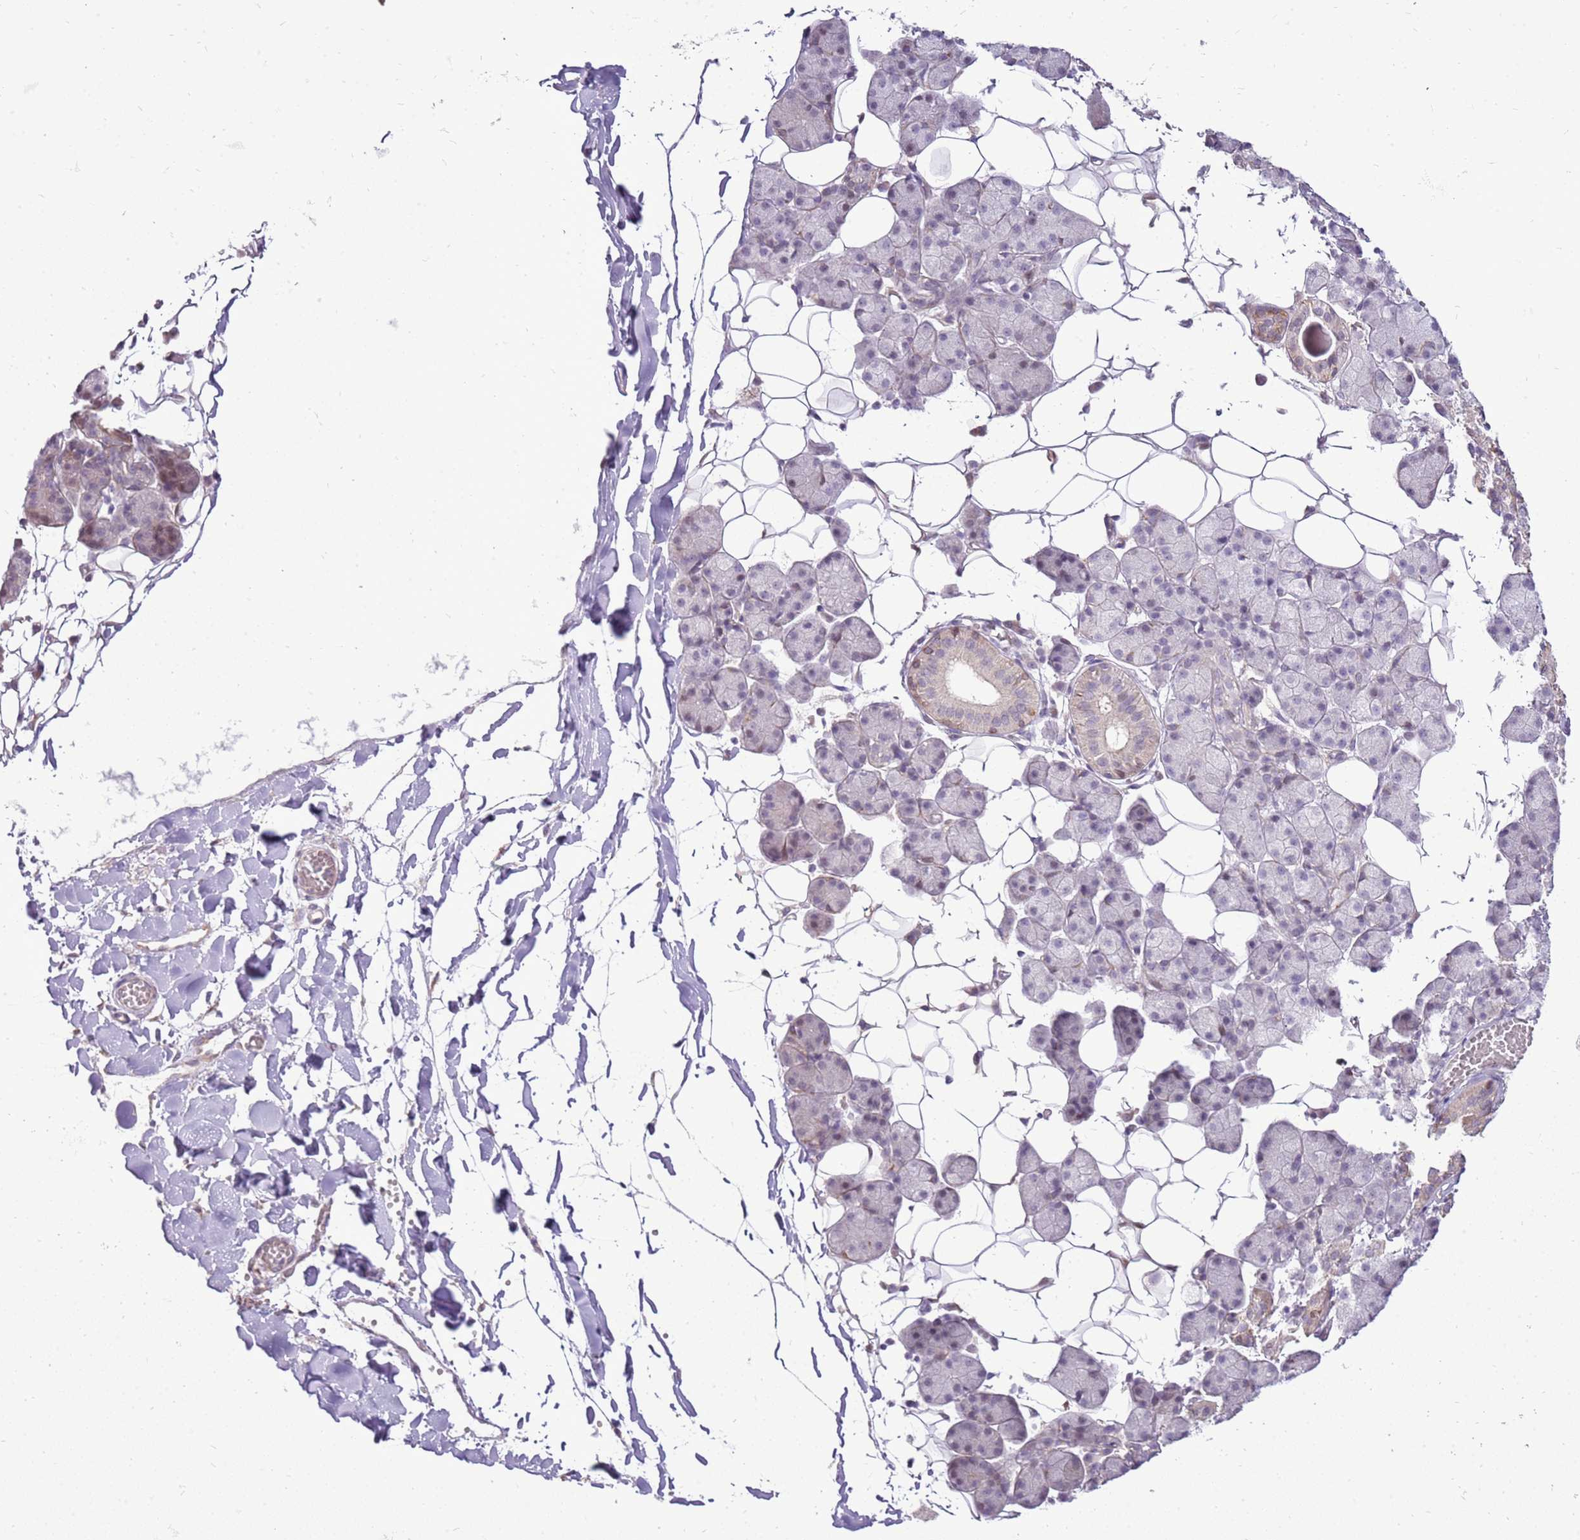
{"staining": {"intensity": "weak", "quantity": "<25%", "location": "cytoplasmic/membranous"}, "tissue": "salivary gland", "cell_type": "Glandular cells", "image_type": "normal", "snomed": [{"axis": "morphology", "description": "Normal tissue, NOS"}, {"axis": "topography", "description": "Salivary gland"}], "caption": "Salivary gland stained for a protein using immunohistochemistry shows no staining glandular cells.", "gene": "UGGT2", "patient": {"sex": "female", "age": 33}}